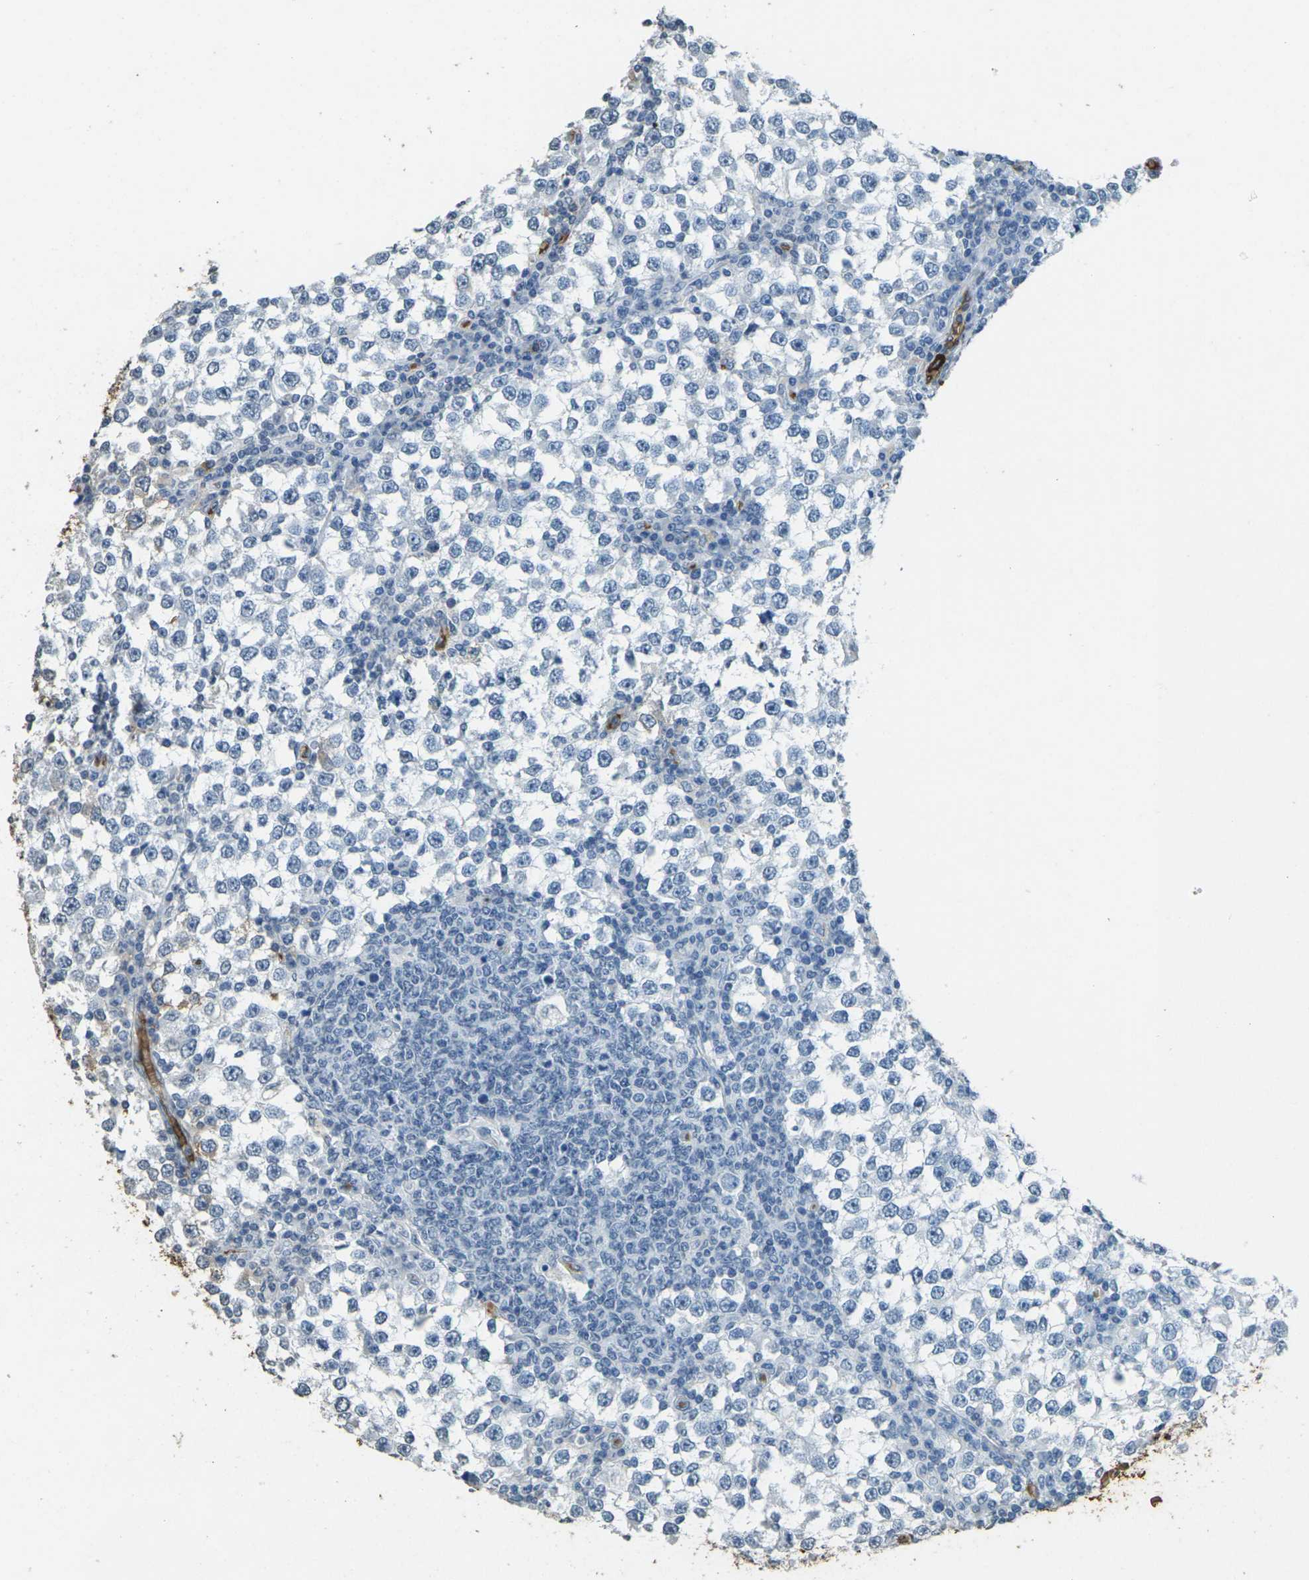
{"staining": {"intensity": "negative", "quantity": "none", "location": "none"}, "tissue": "testis cancer", "cell_type": "Tumor cells", "image_type": "cancer", "snomed": [{"axis": "morphology", "description": "Seminoma, NOS"}, {"axis": "topography", "description": "Testis"}], "caption": "This photomicrograph is of testis cancer stained with immunohistochemistry (IHC) to label a protein in brown with the nuclei are counter-stained blue. There is no staining in tumor cells. Nuclei are stained in blue.", "gene": "HBB", "patient": {"sex": "male", "age": 65}}